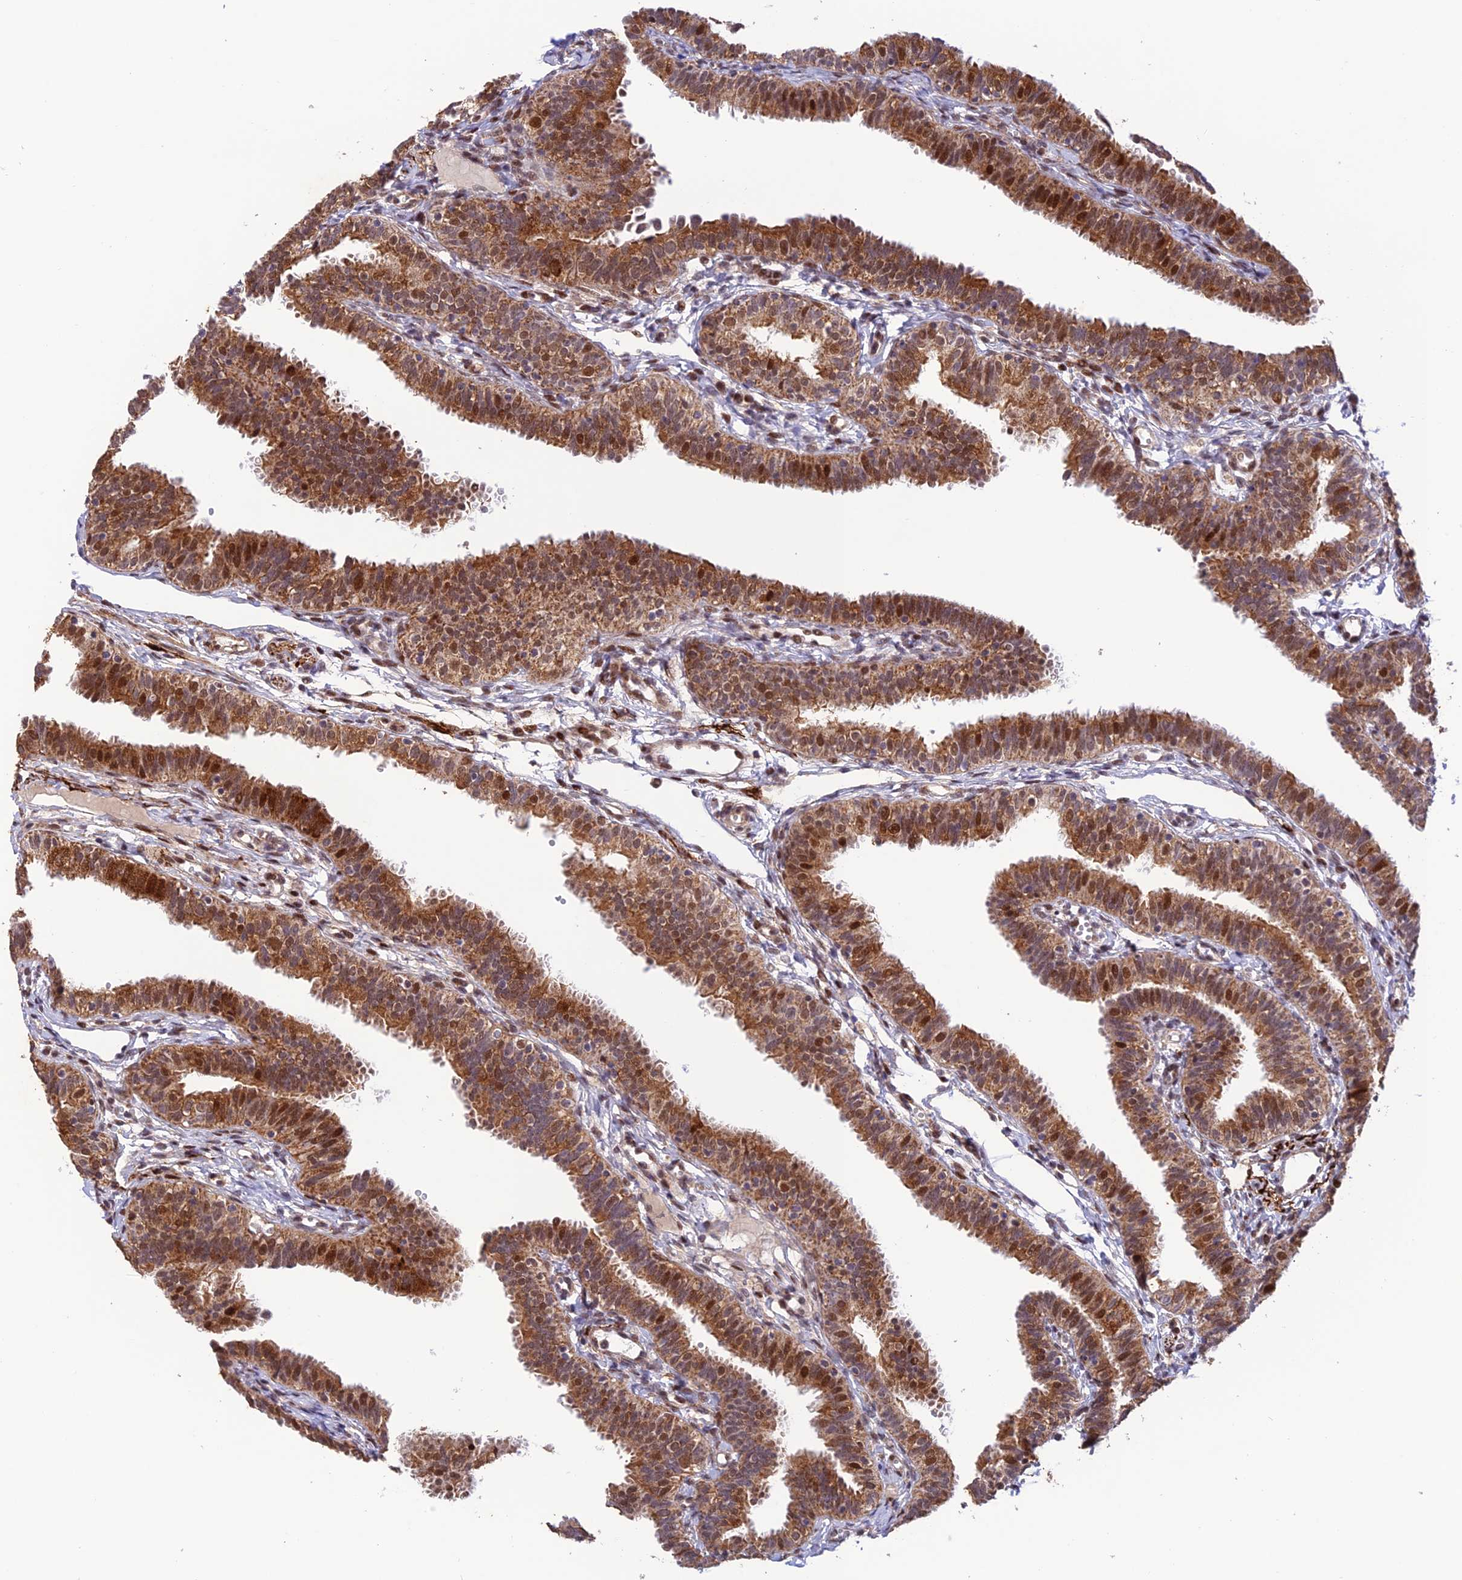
{"staining": {"intensity": "strong", "quantity": ">75%", "location": "cytoplasmic/membranous,nuclear"}, "tissue": "fallopian tube", "cell_type": "Glandular cells", "image_type": "normal", "snomed": [{"axis": "morphology", "description": "Normal tissue, NOS"}, {"axis": "topography", "description": "Fallopian tube"}], "caption": "Protein staining of normal fallopian tube exhibits strong cytoplasmic/membranous,nuclear expression in about >75% of glandular cells. The staining is performed using DAB brown chromogen to label protein expression. The nuclei are counter-stained blue using hematoxylin.", "gene": "WDR55", "patient": {"sex": "female", "age": 35}}